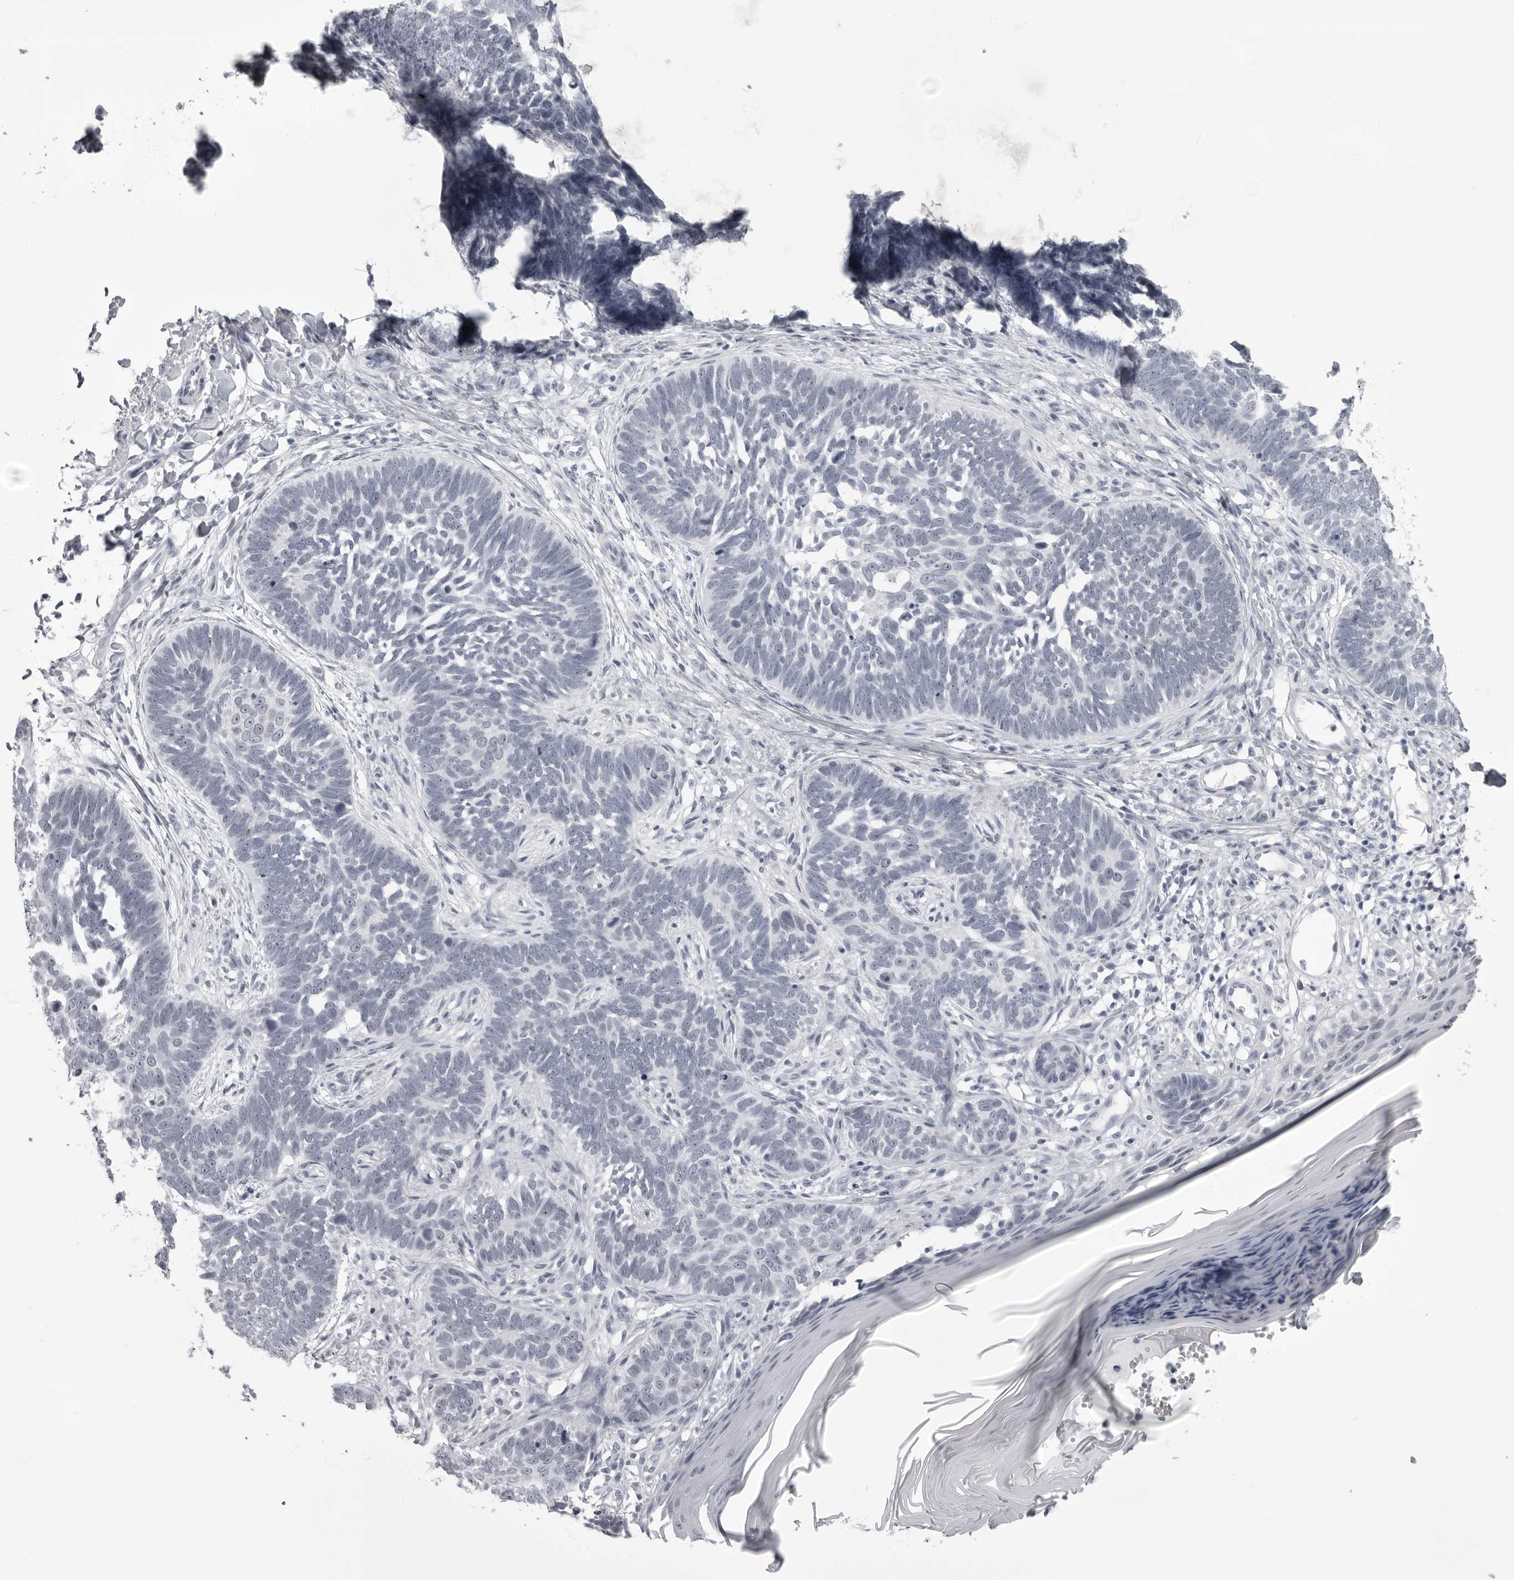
{"staining": {"intensity": "negative", "quantity": "none", "location": "none"}, "tissue": "skin cancer", "cell_type": "Tumor cells", "image_type": "cancer", "snomed": [{"axis": "morphology", "description": "Normal tissue, NOS"}, {"axis": "morphology", "description": "Basal cell carcinoma"}, {"axis": "topography", "description": "Skin"}], "caption": "Tumor cells show no significant positivity in skin cancer.", "gene": "UROD", "patient": {"sex": "male", "age": 77}}